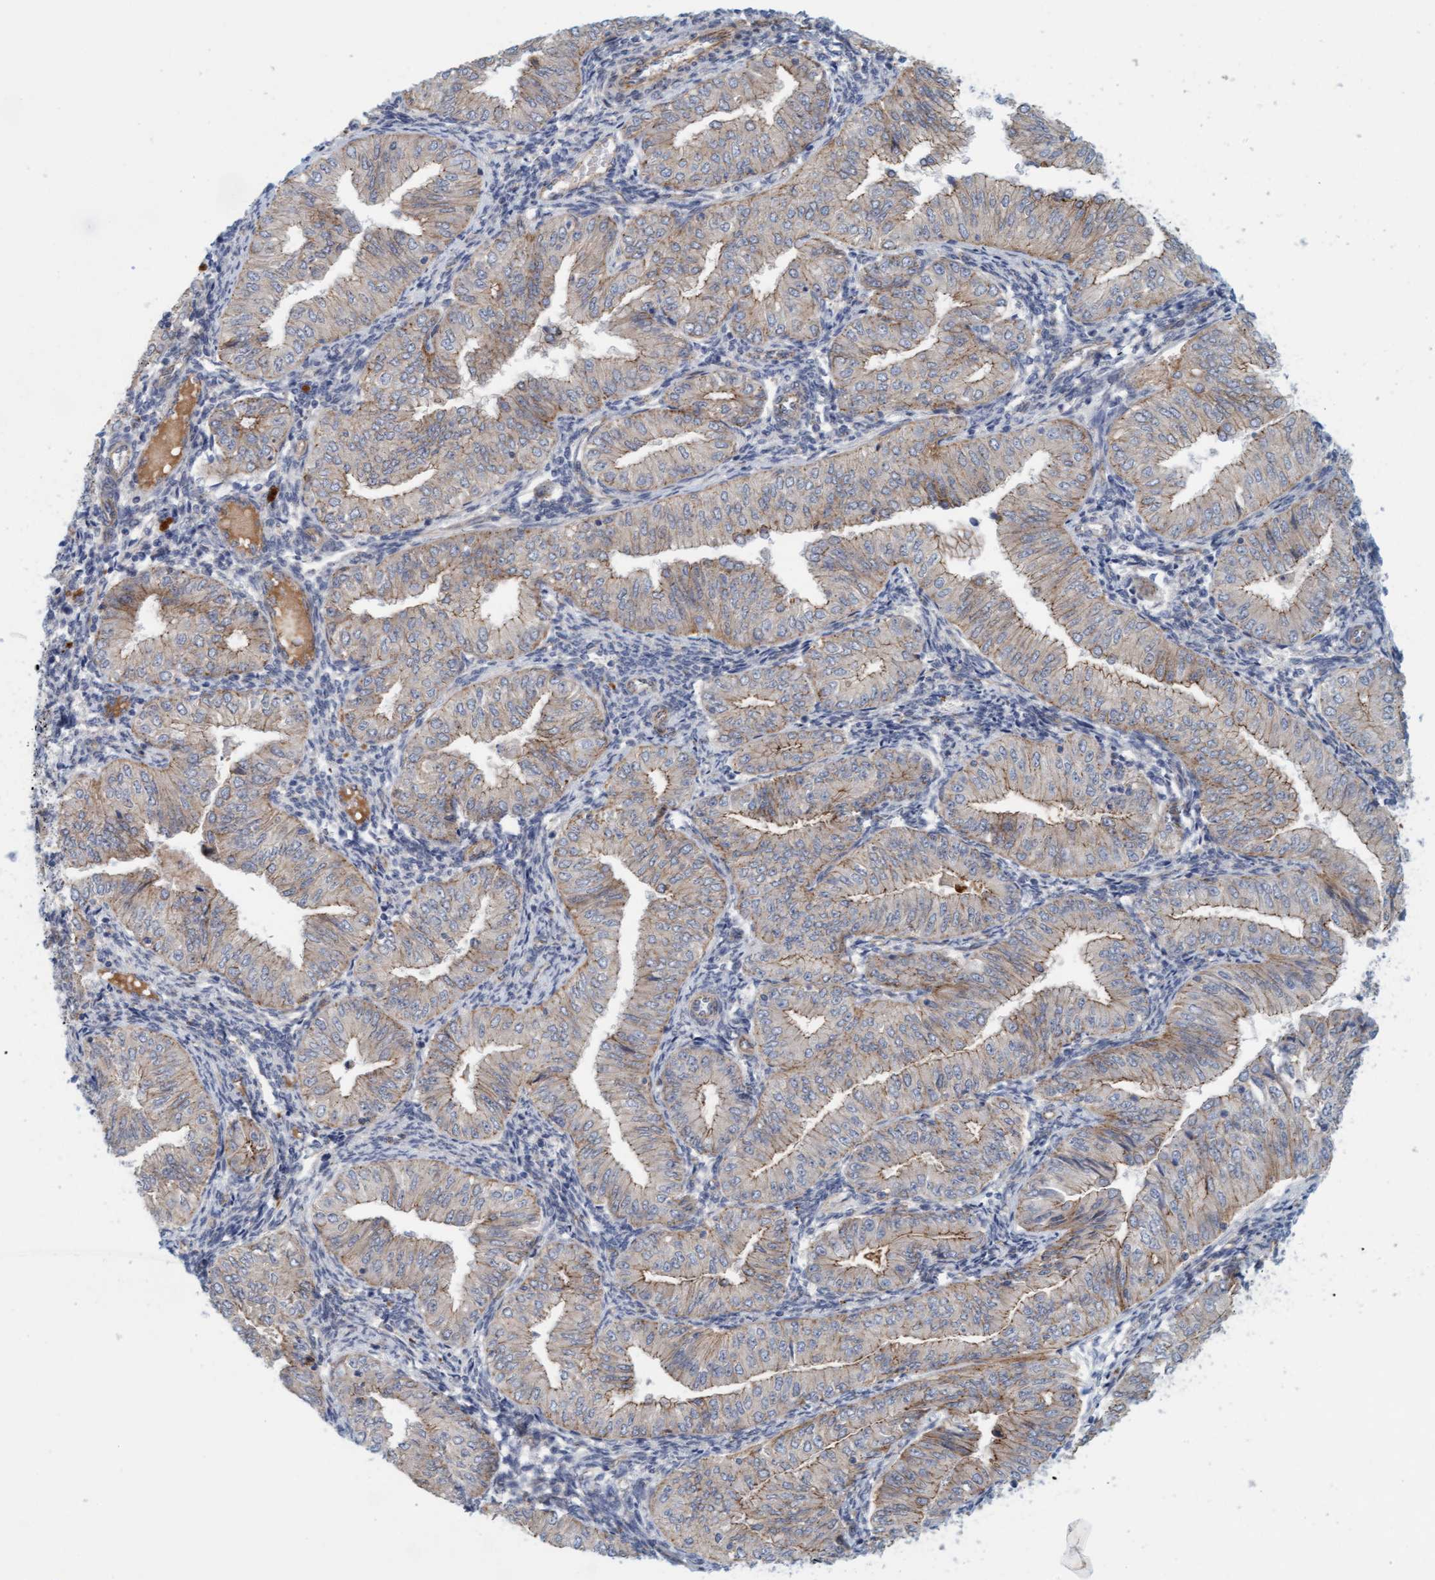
{"staining": {"intensity": "moderate", "quantity": "25%-75%", "location": "cytoplasmic/membranous"}, "tissue": "endometrial cancer", "cell_type": "Tumor cells", "image_type": "cancer", "snomed": [{"axis": "morphology", "description": "Normal tissue, NOS"}, {"axis": "morphology", "description": "Adenocarcinoma, NOS"}, {"axis": "topography", "description": "Endometrium"}], "caption": "A photomicrograph showing moderate cytoplasmic/membranous staining in about 25%-75% of tumor cells in endometrial cancer, as visualized by brown immunohistochemical staining.", "gene": "KRBA2", "patient": {"sex": "female", "age": 53}}